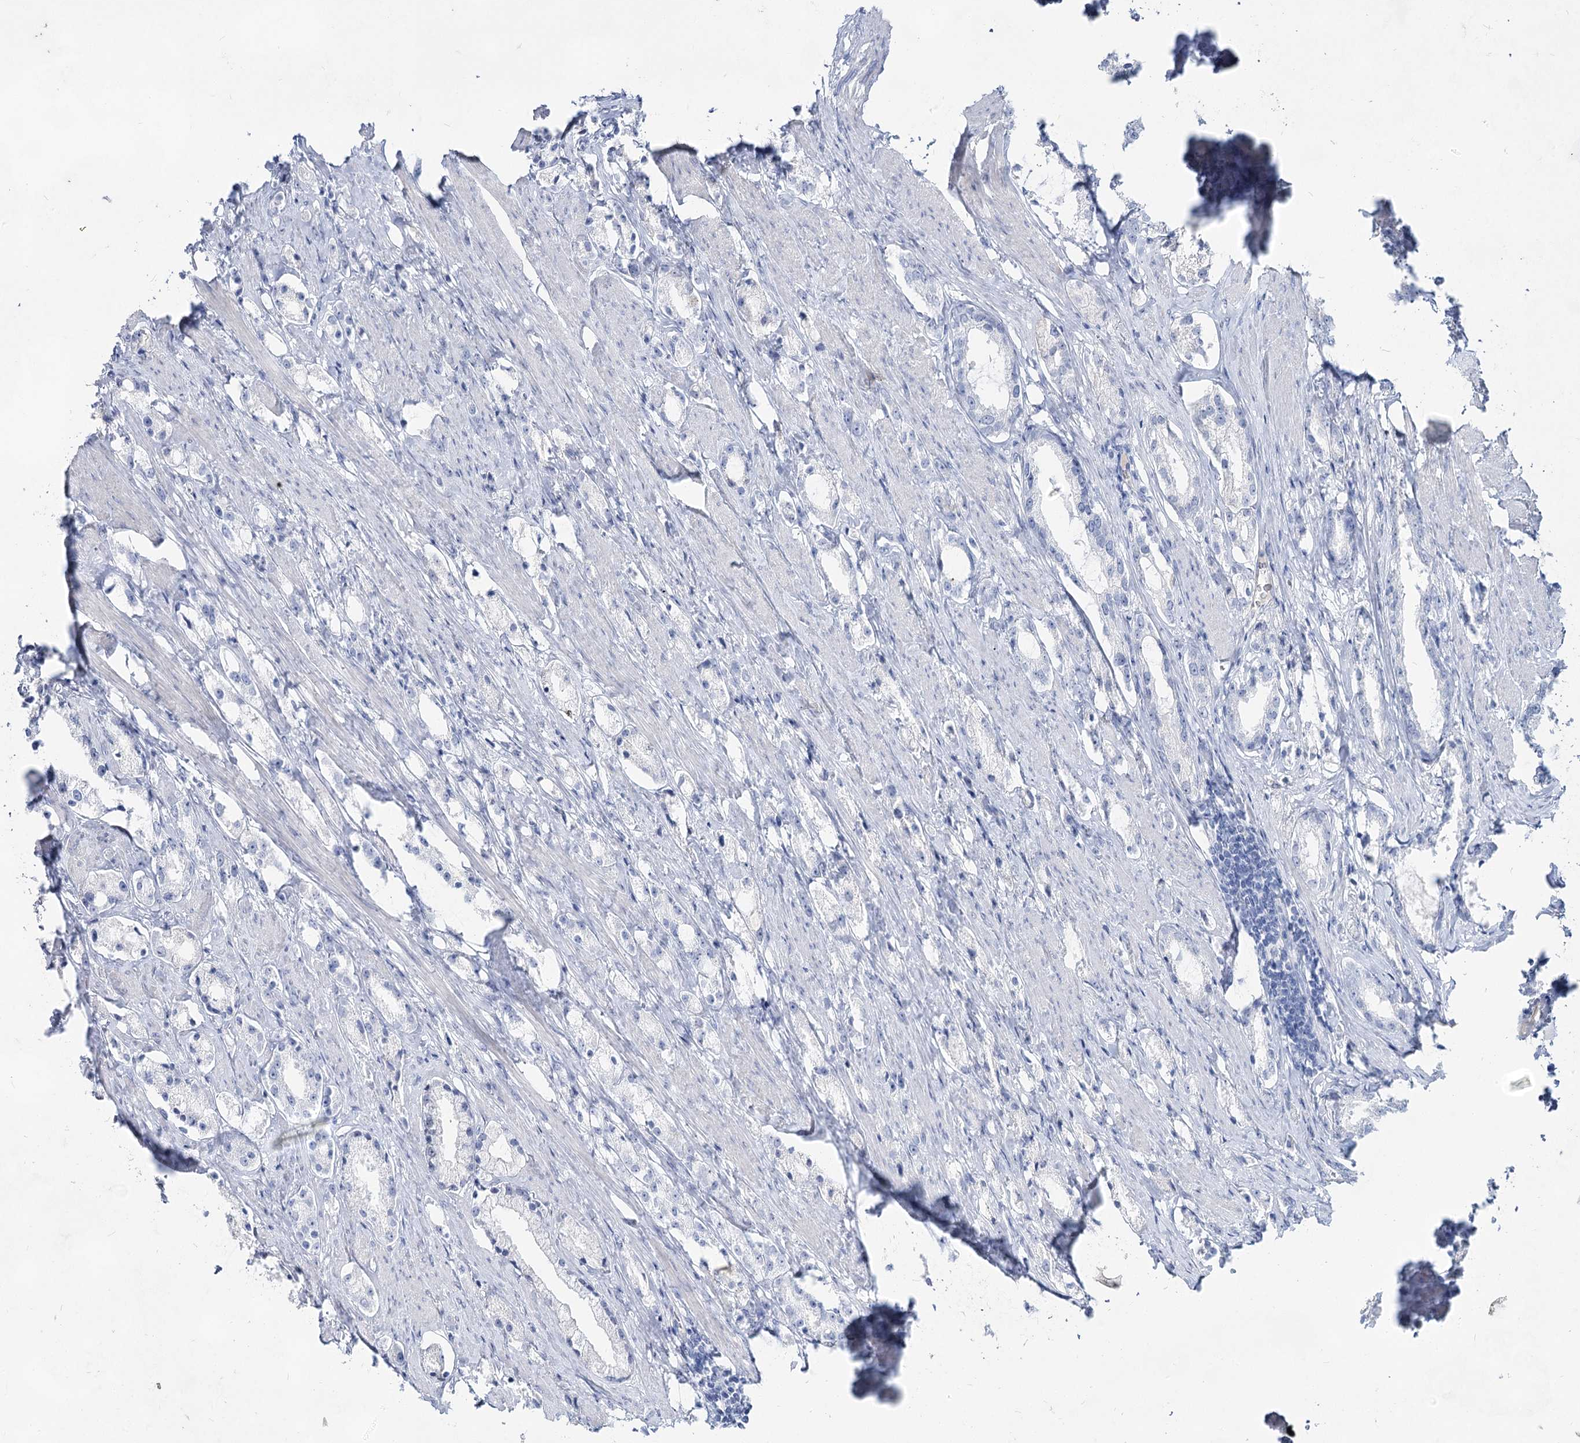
{"staining": {"intensity": "negative", "quantity": "none", "location": "none"}, "tissue": "prostate cancer", "cell_type": "Tumor cells", "image_type": "cancer", "snomed": [{"axis": "morphology", "description": "Adenocarcinoma, High grade"}, {"axis": "topography", "description": "Prostate"}], "caption": "IHC of human prostate high-grade adenocarcinoma exhibits no expression in tumor cells.", "gene": "ACRV1", "patient": {"sex": "male", "age": 66}}